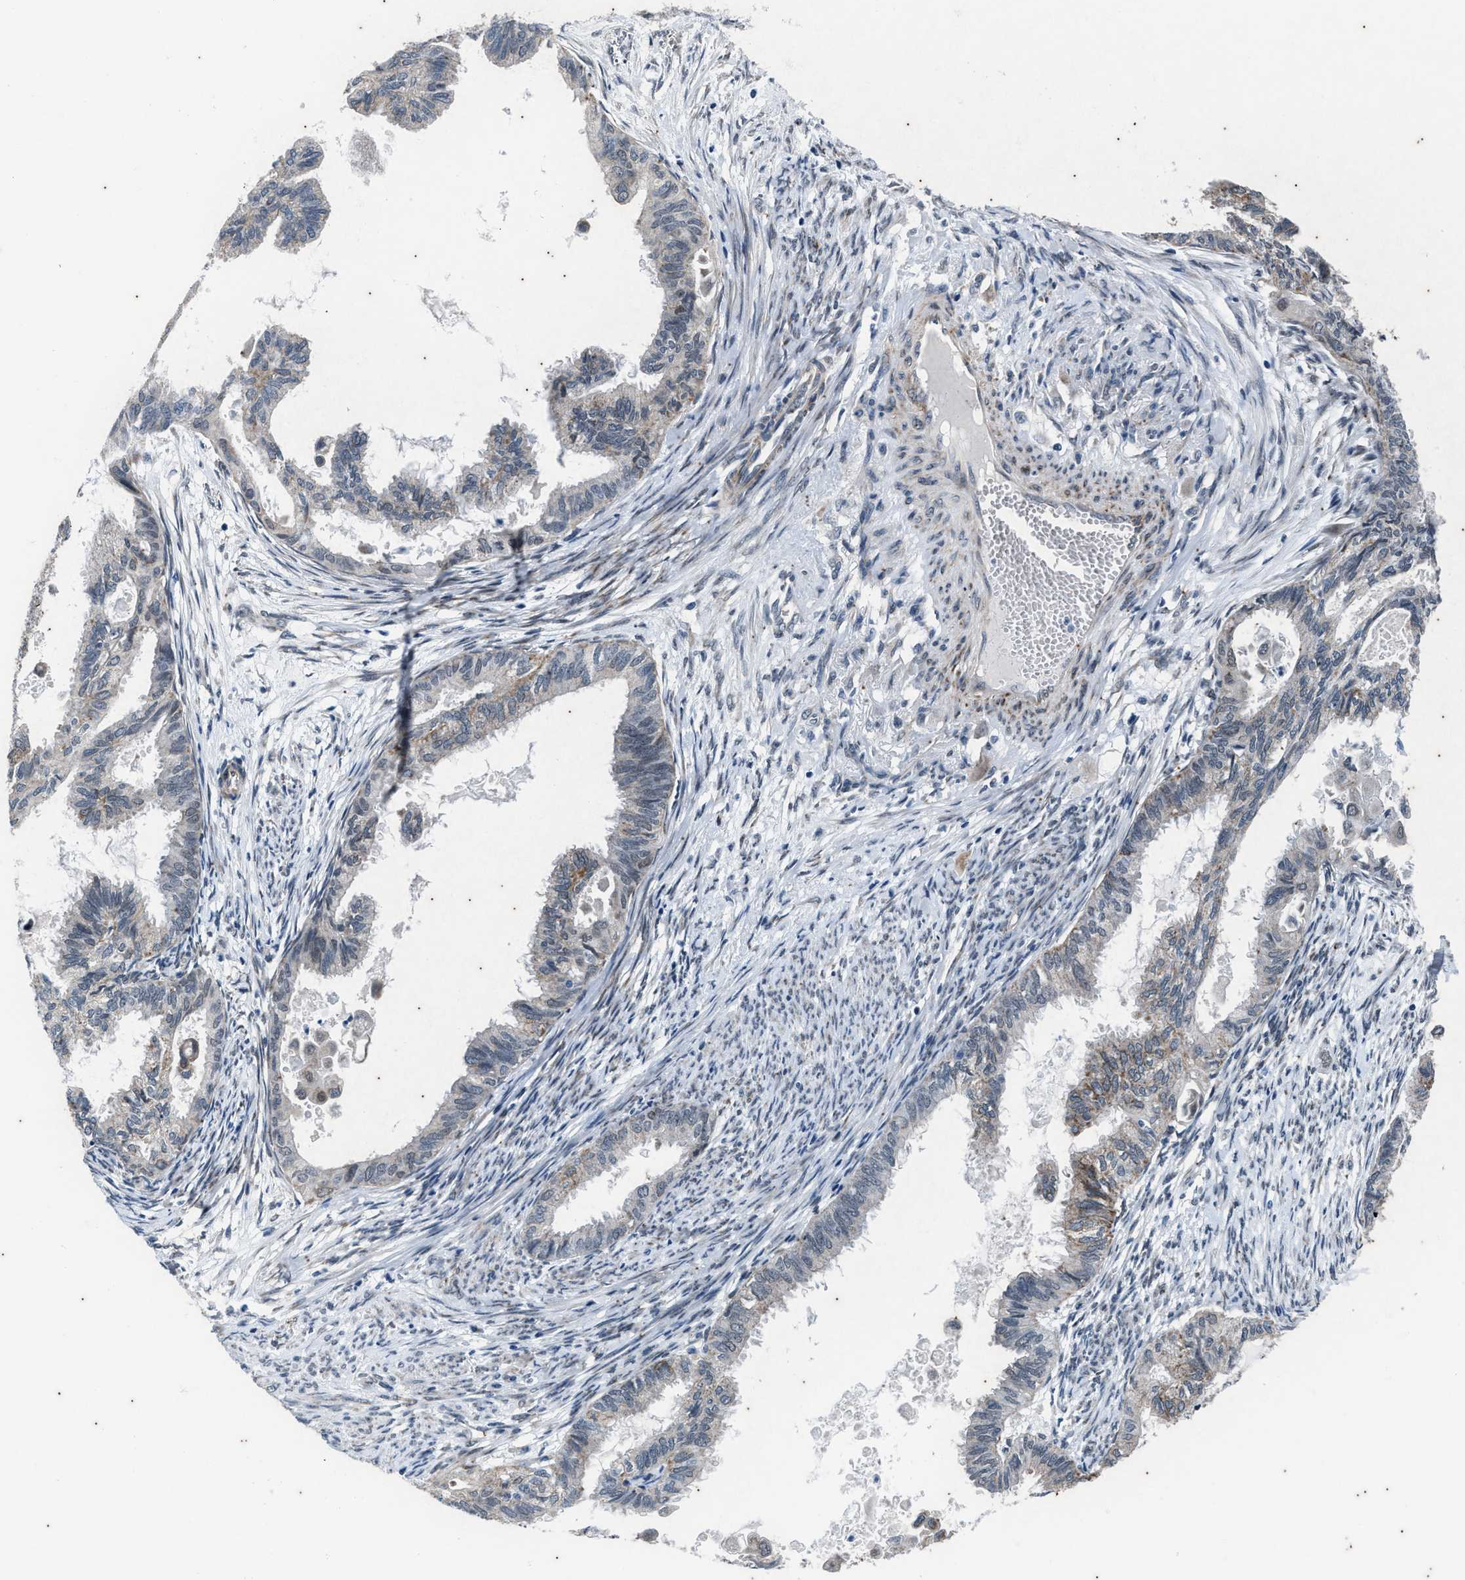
{"staining": {"intensity": "weak", "quantity": "<25%", "location": "cytoplasmic/membranous"}, "tissue": "cervical cancer", "cell_type": "Tumor cells", "image_type": "cancer", "snomed": [{"axis": "morphology", "description": "Normal tissue, NOS"}, {"axis": "morphology", "description": "Adenocarcinoma, NOS"}, {"axis": "topography", "description": "Cervix"}, {"axis": "topography", "description": "Endometrium"}], "caption": "IHC micrograph of human cervical adenocarcinoma stained for a protein (brown), which shows no staining in tumor cells.", "gene": "KIF24", "patient": {"sex": "female", "age": 86}}